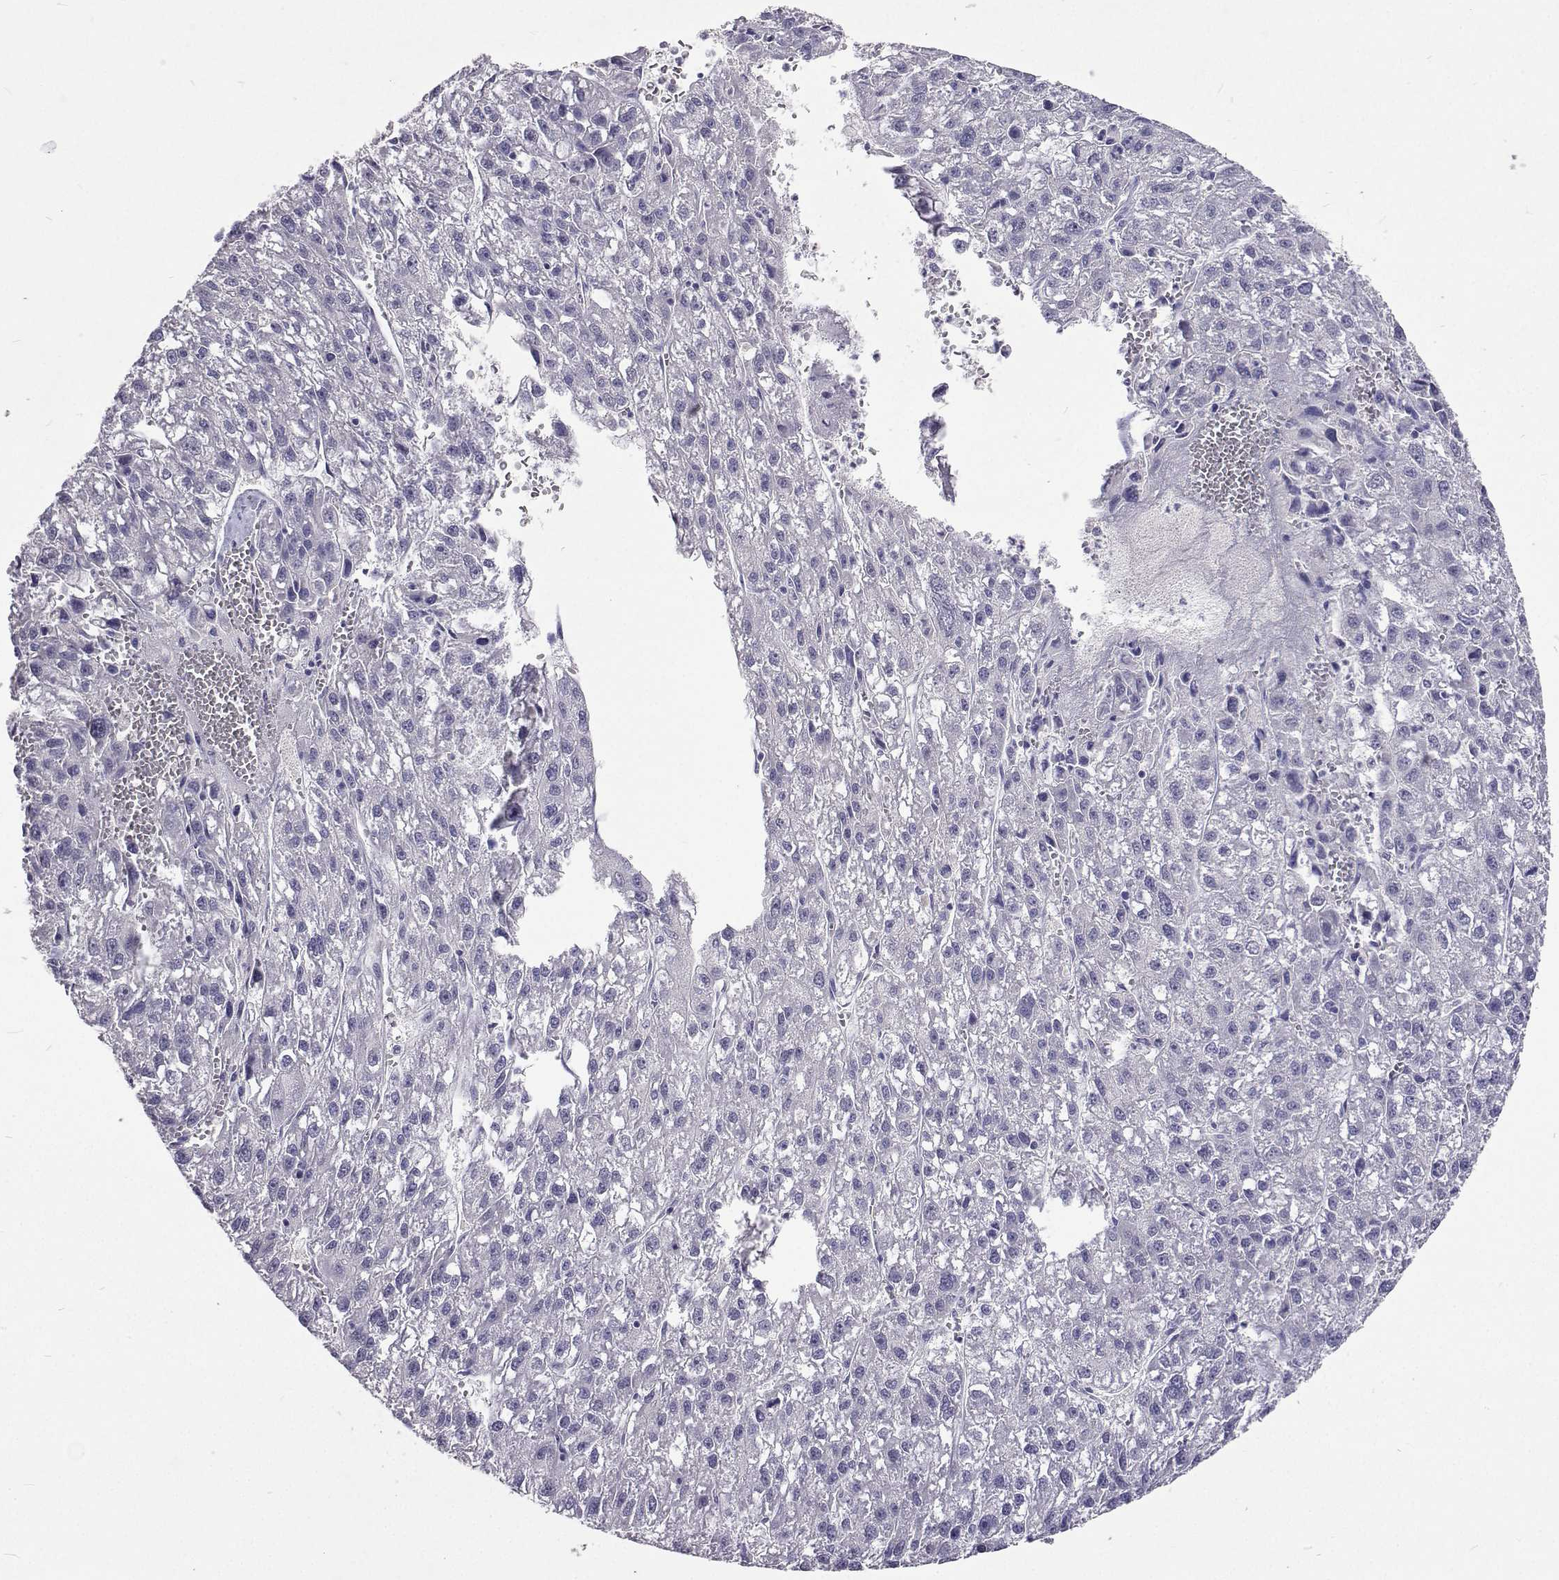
{"staining": {"intensity": "negative", "quantity": "none", "location": "none"}, "tissue": "liver cancer", "cell_type": "Tumor cells", "image_type": "cancer", "snomed": [{"axis": "morphology", "description": "Carcinoma, Hepatocellular, NOS"}, {"axis": "topography", "description": "Liver"}], "caption": "Liver hepatocellular carcinoma stained for a protein using immunohistochemistry displays no staining tumor cells.", "gene": "CFAP44", "patient": {"sex": "female", "age": 70}}